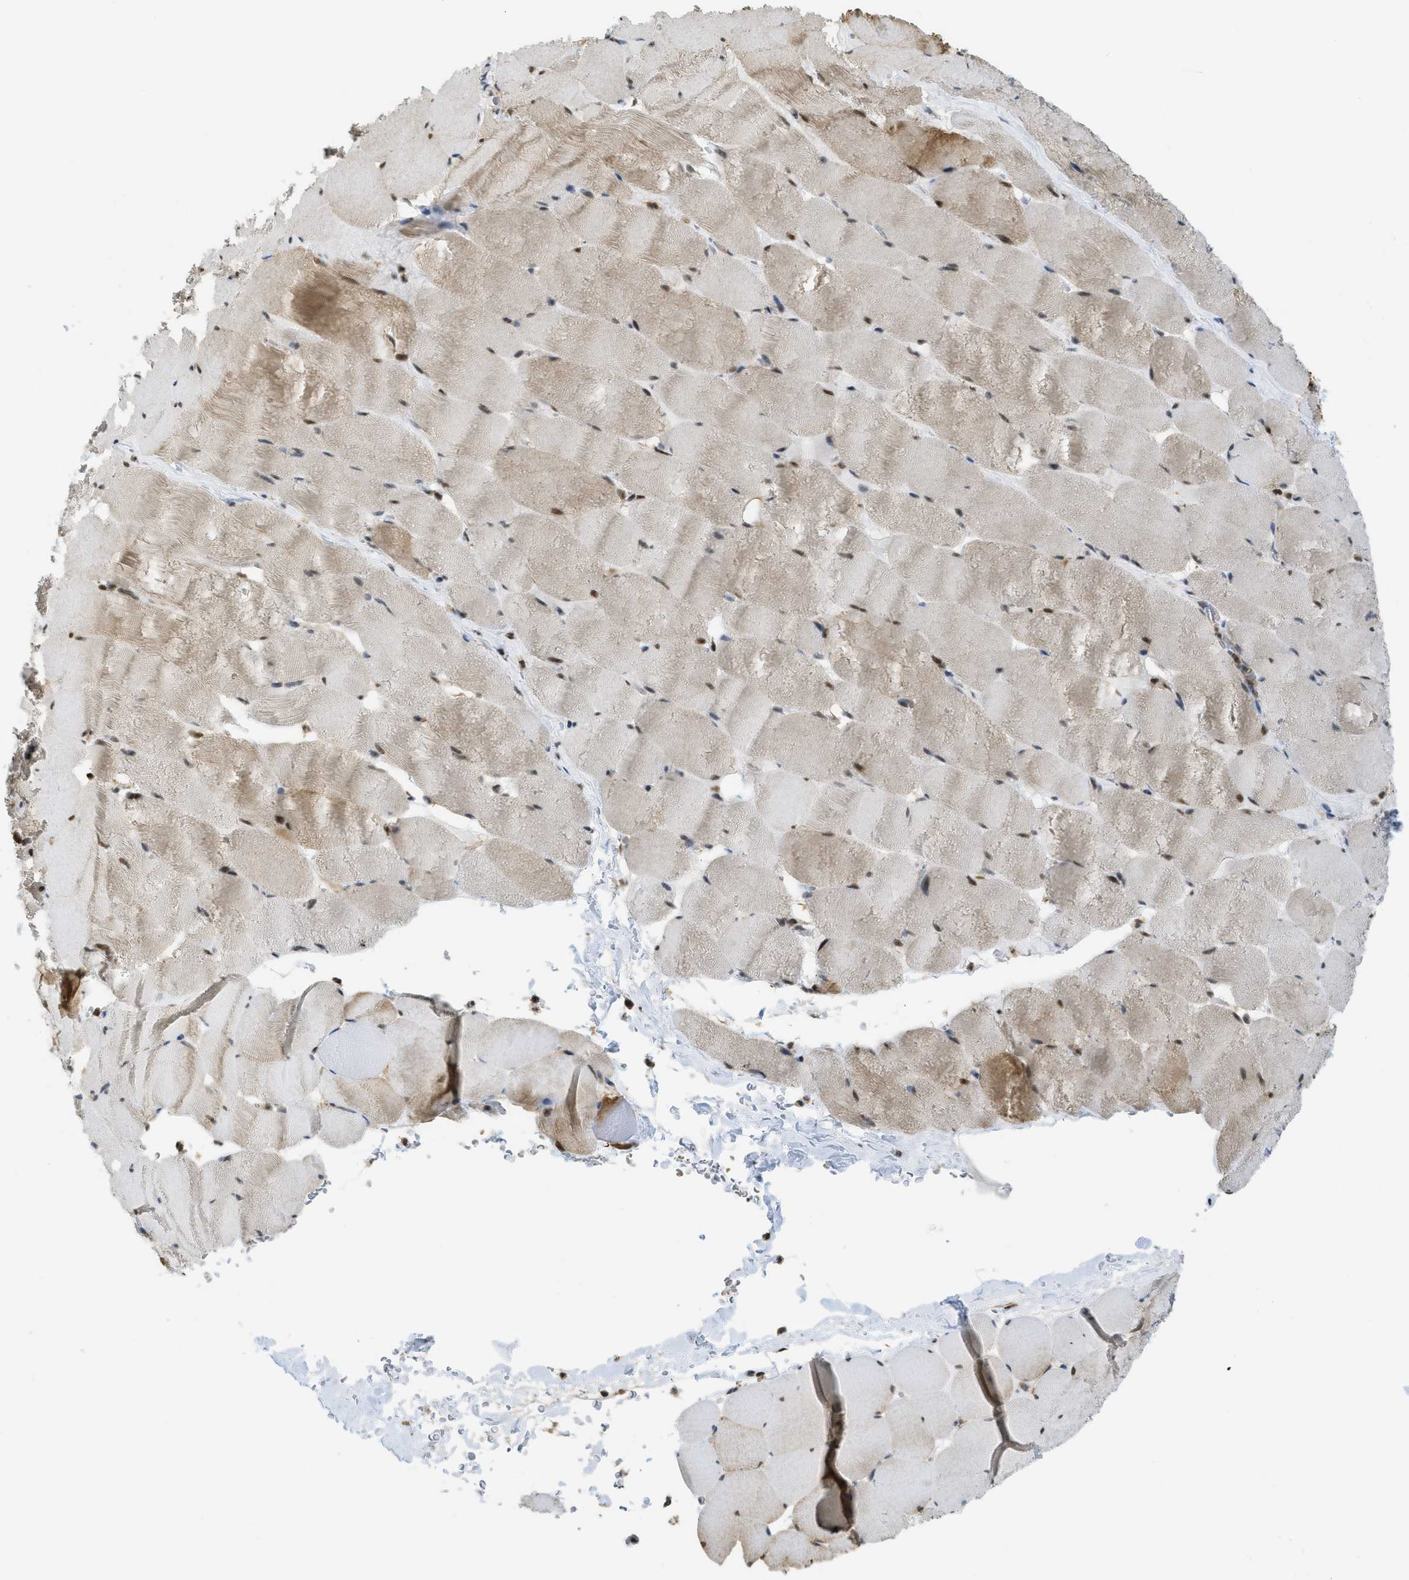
{"staining": {"intensity": "strong", "quantity": "25%-75%", "location": "cytoplasmic/membranous,nuclear"}, "tissue": "skeletal muscle", "cell_type": "Myocytes", "image_type": "normal", "snomed": [{"axis": "morphology", "description": "Normal tissue, NOS"}, {"axis": "topography", "description": "Skeletal muscle"}], "caption": "Unremarkable skeletal muscle displays strong cytoplasmic/membranous,nuclear staining in approximately 25%-75% of myocytes (DAB = brown stain, brightfield microscopy at high magnification)..", "gene": "PSMC5", "patient": {"sex": "male", "age": 62}}